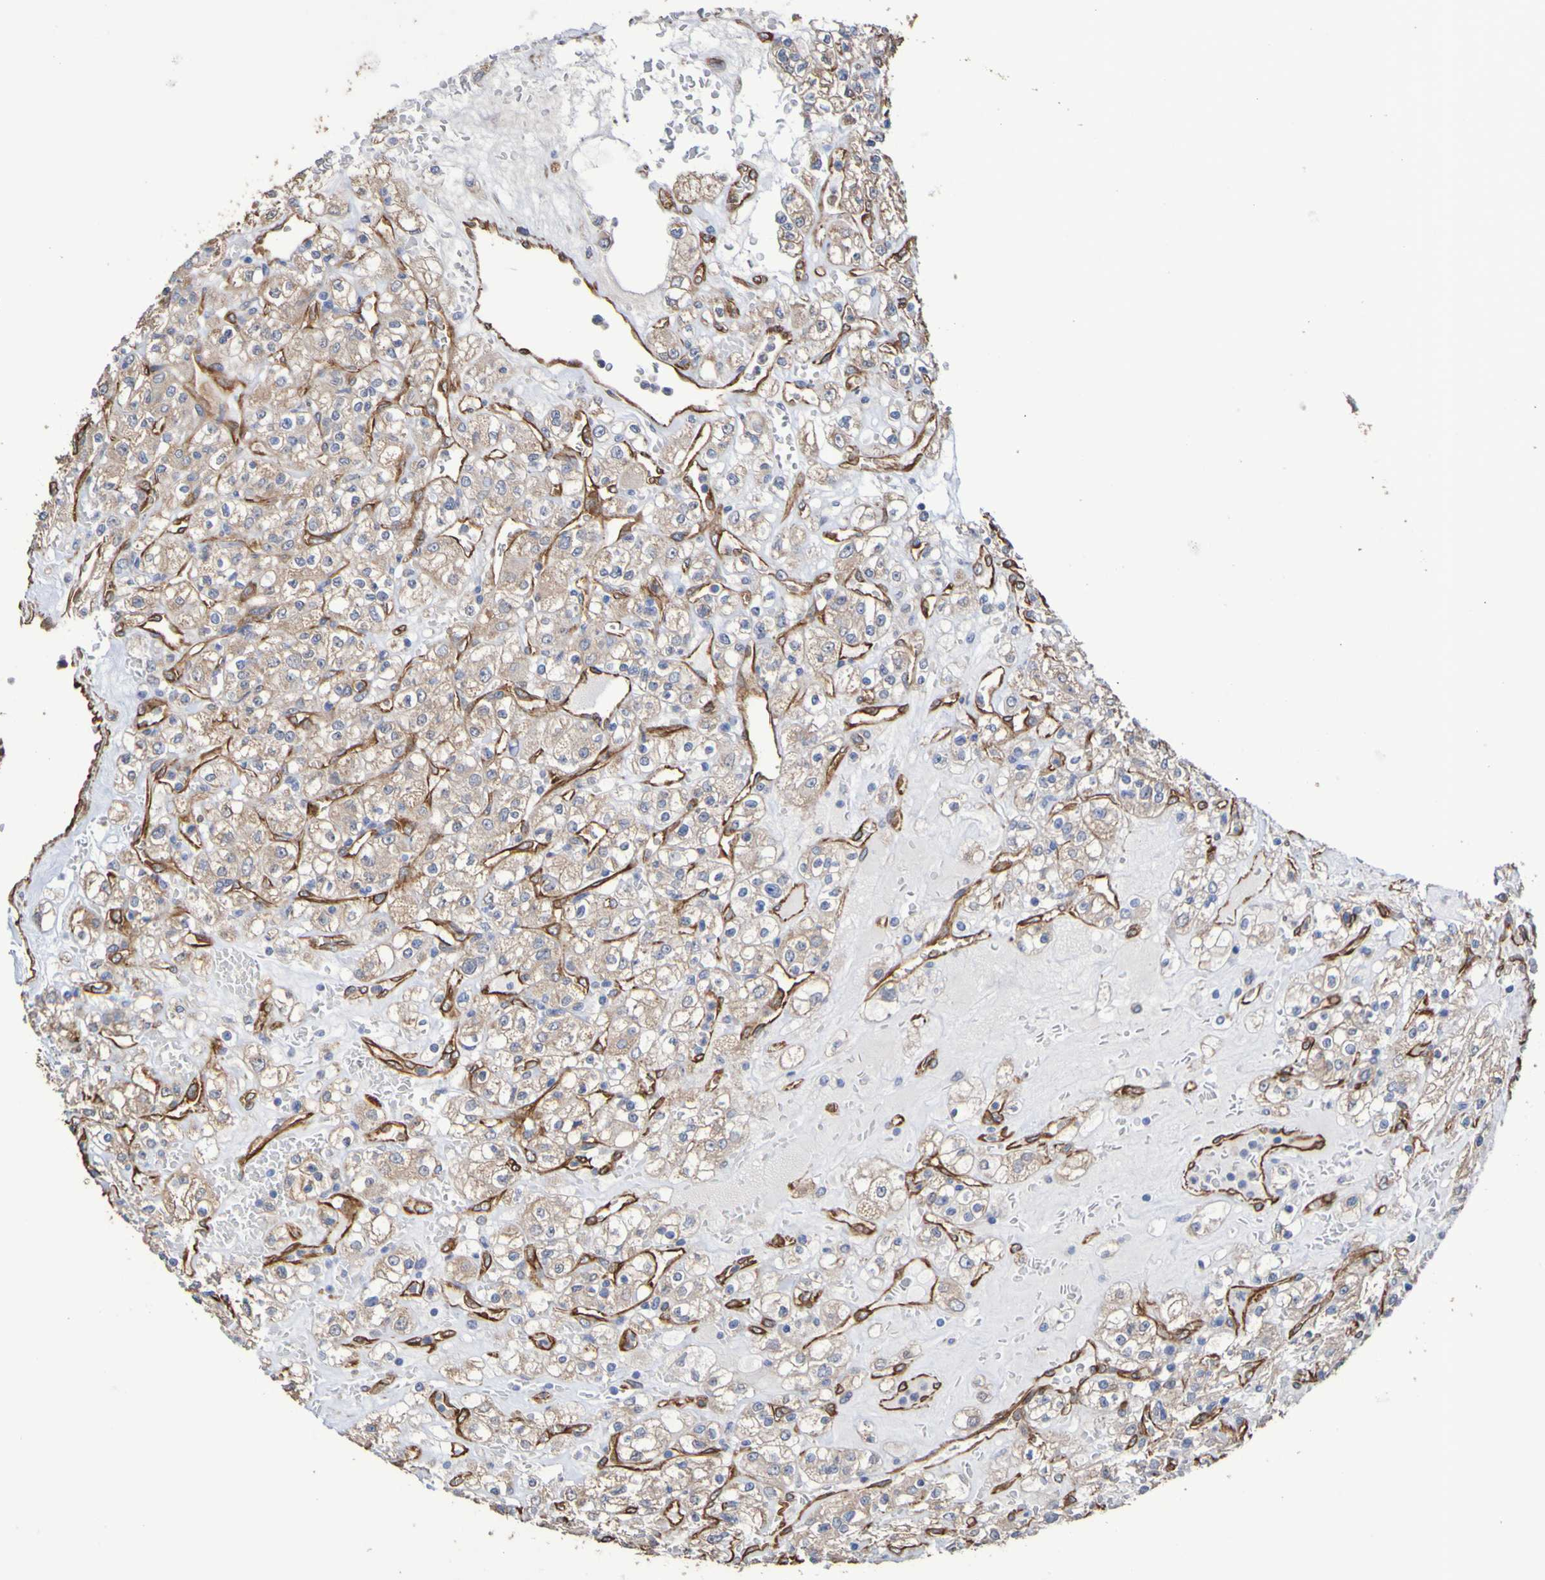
{"staining": {"intensity": "weak", "quantity": ">75%", "location": "cytoplasmic/membranous"}, "tissue": "renal cancer", "cell_type": "Tumor cells", "image_type": "cancer", "snomed": [{"axis": "morphology", "description": "Normal tissue, NOS"}, {"axis": "morphology", "description": "Adenocarcinoma, NOS"}, {"axis": "topography", "description": "Kidney"}], "caption": "A micrograph of human renal cancer (adenocarcinoma) stained for a protein shows weak cytoplasmic/membranous brown staining in tumor cells.", "gene": "ELMOD3", "patient": {"sex": "female", "age": 72}}